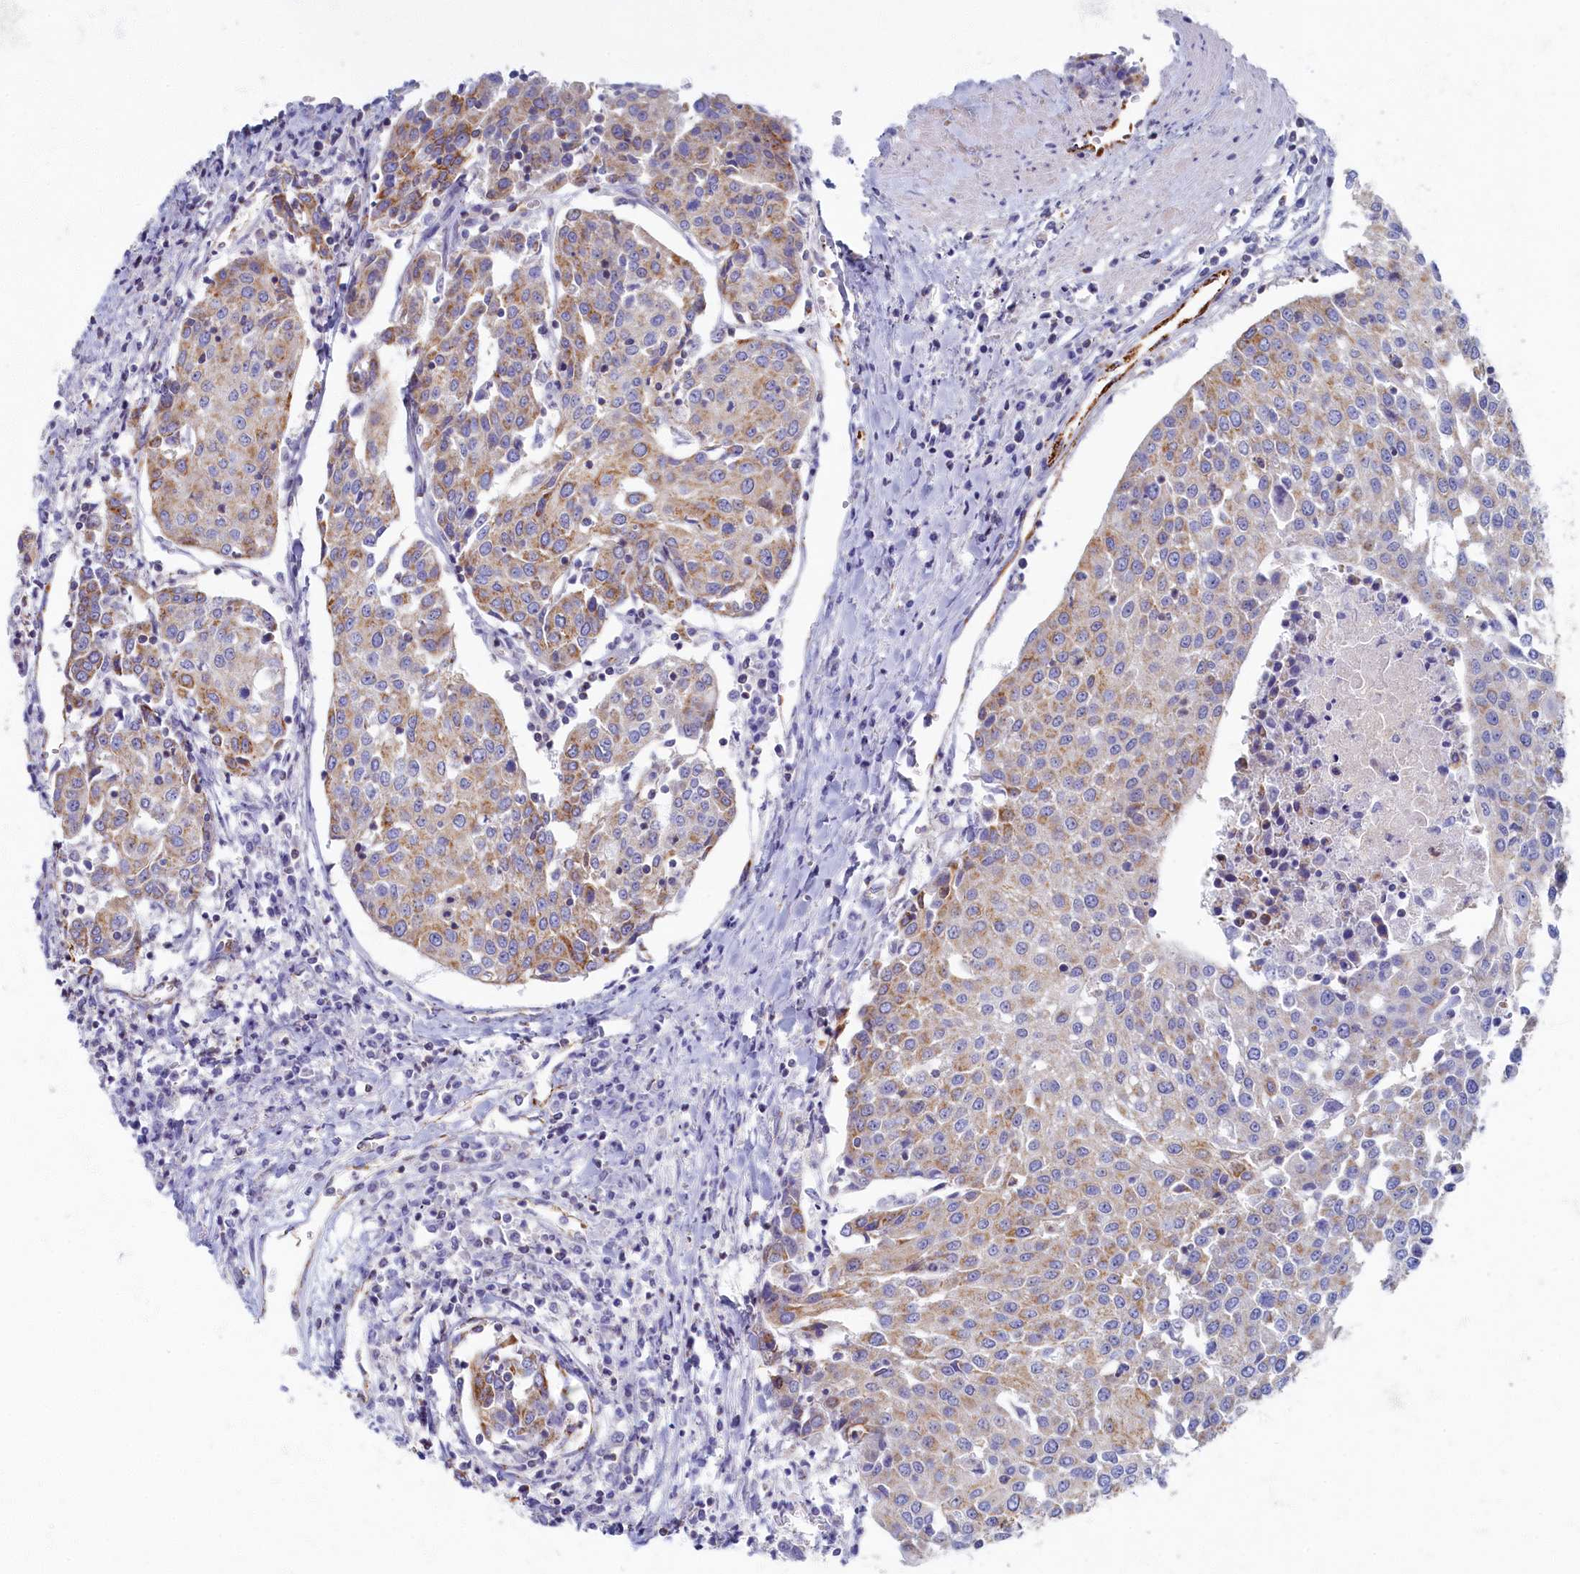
{"staining": {"intensity": "moderate", "quantity": "25%-75%", "location": "cytoplasmic/membranous"}, "tissue": "urothelial cancer", "cell_type": "Tumor cells", "image_type": "cancer", "snomed": [{"axis": "morphology", "description": "Urothelial carcinoma, High grade"}, {"axis": "topography", "description": "Urinary bladder"}], "caption": "Urothelial carcinoma (high-grade) stained with a protein marker displays moderate staining in tumor cells.", "gene": "OCIAD2", "patient": {"sex": "female", "age": 85}}